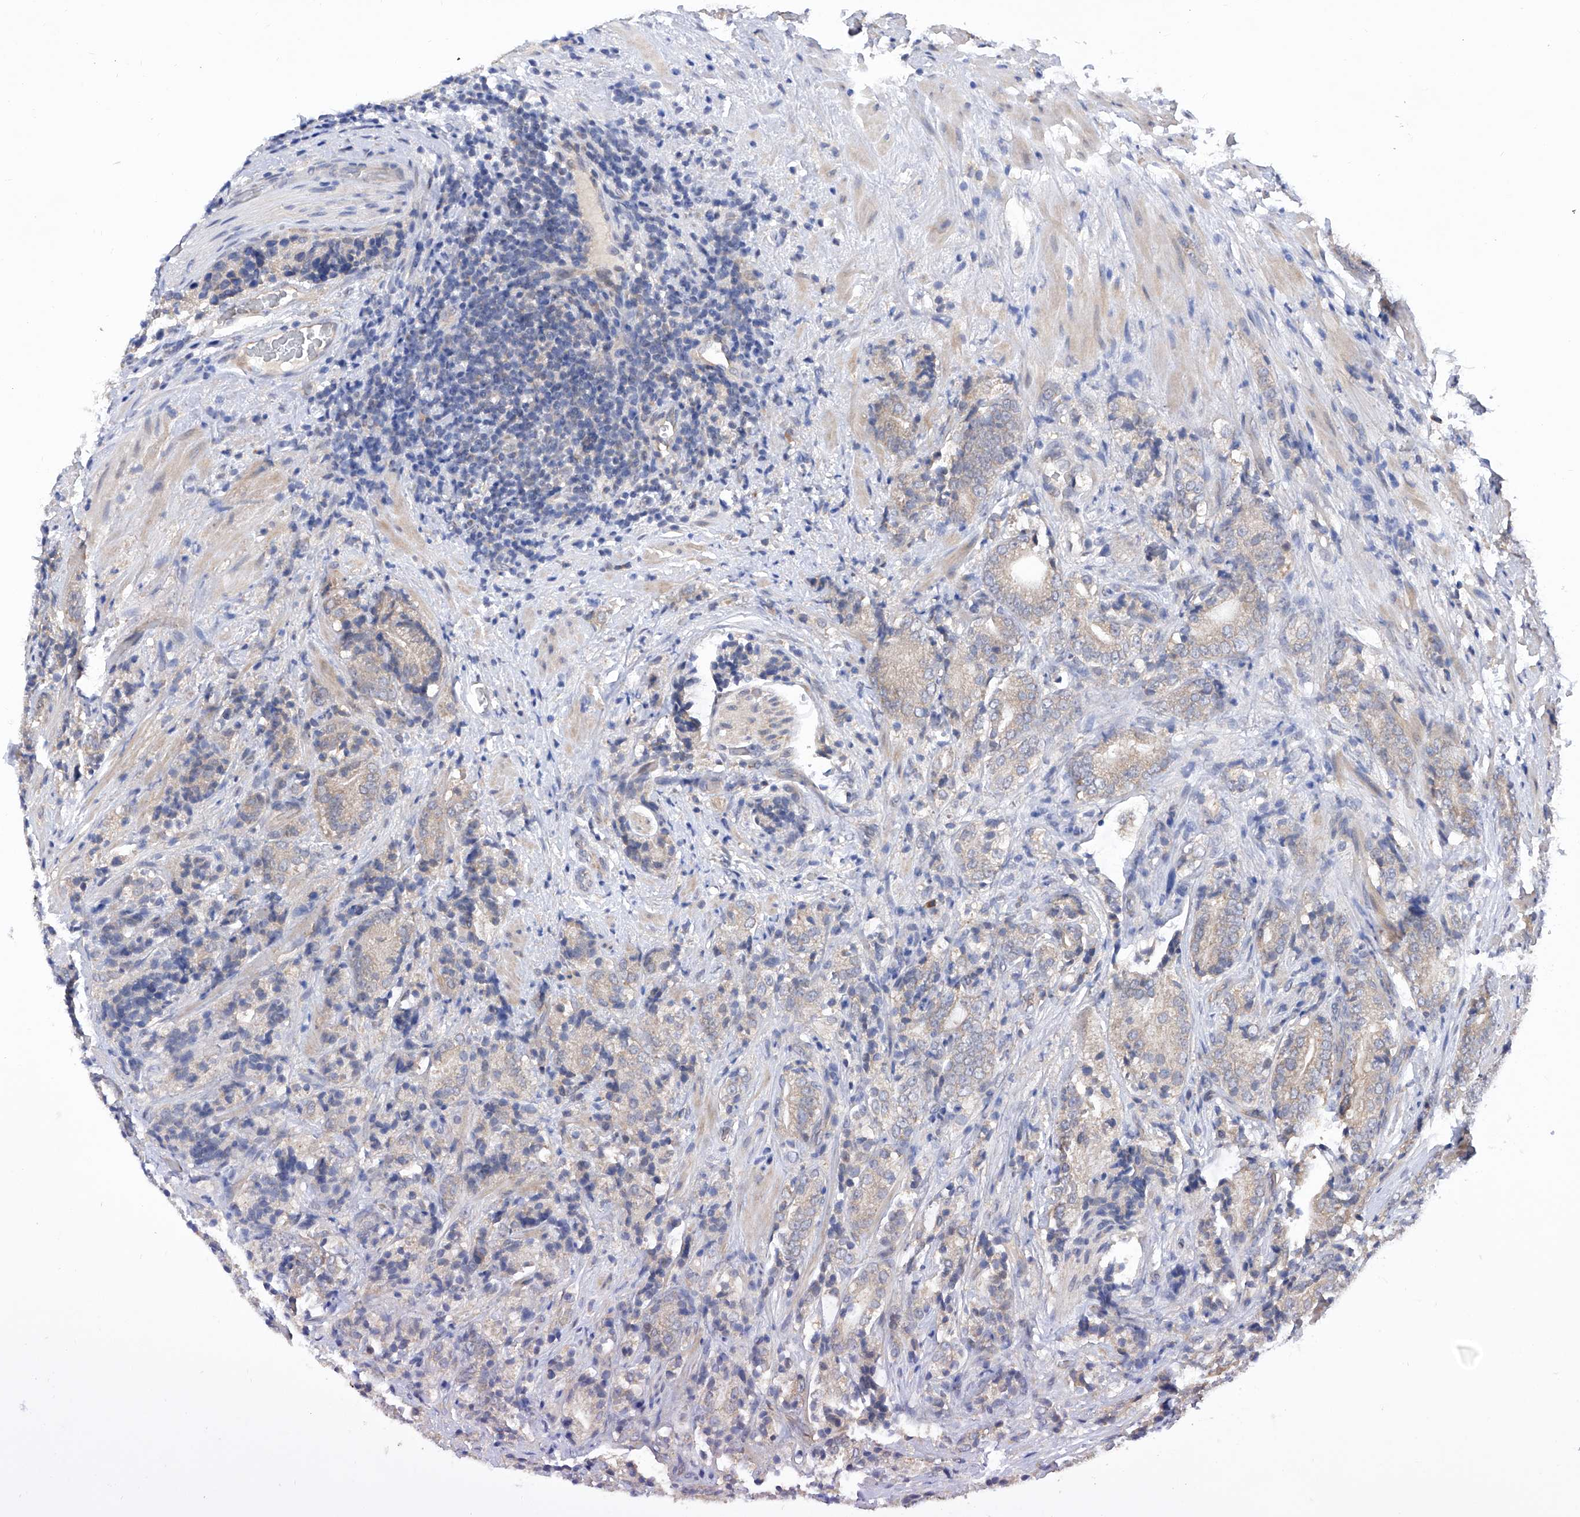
{"staining": {"intensity": "negative", "quantity": "none", "location": "none"}, "tissue": "prostate cancer", "cell_type": "Tumor cells", "image_type": "cancer", "snomed": [{"axis": "morphology", "description": "Adenocarcinoma, High grade"}, {"axis": "topography", "description": "Prostate"}], "caption": "Tumor cells show no significant expression in prostate cancer.", "gene": "USP45", "patient": {"sex": "male", "age": 57}}